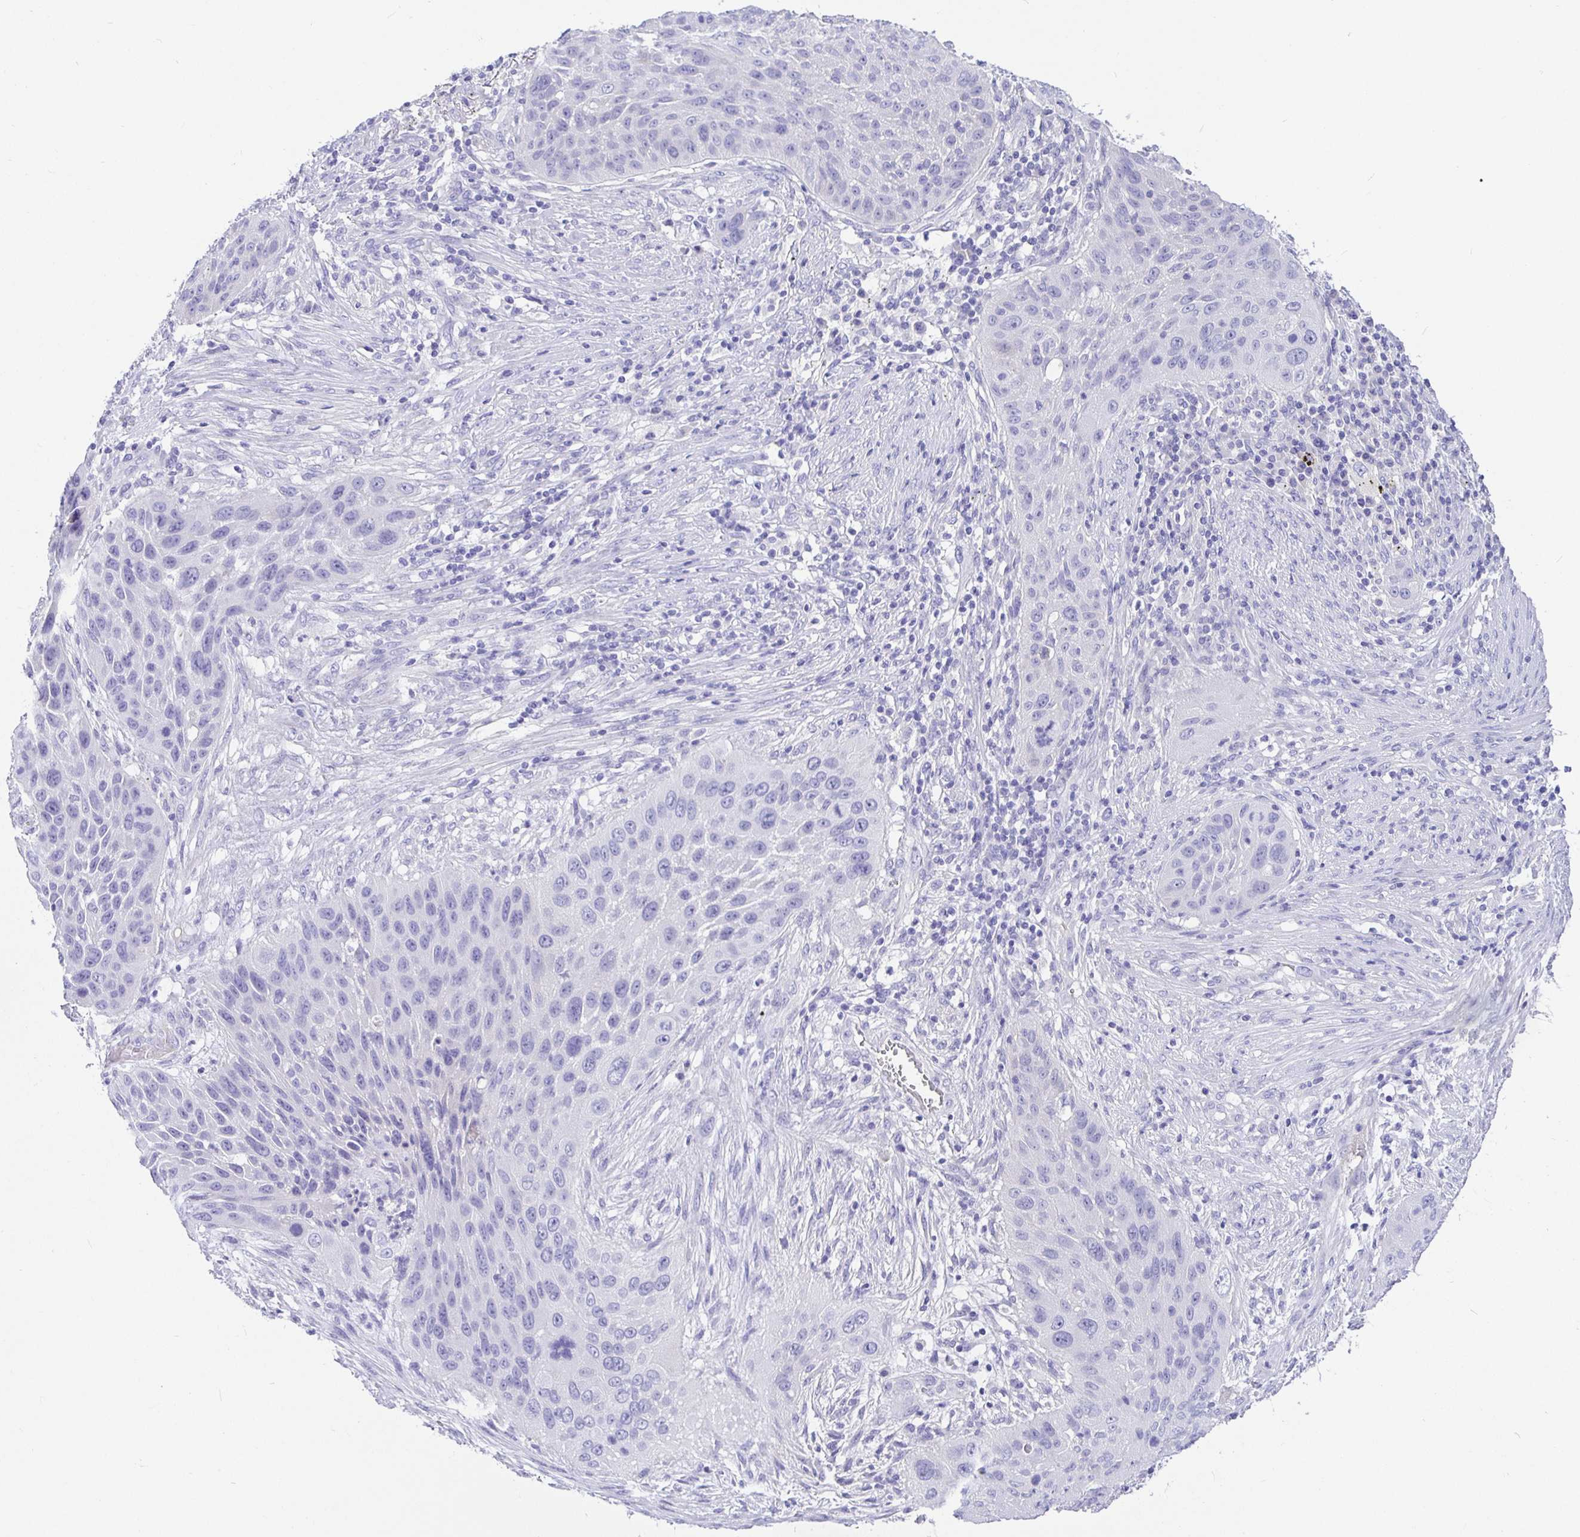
{"staining": {"intensity": "negative", "quantity": "none", "location": "none"}, "tissue": "lung cancer", "cell_type": "Tumor cells", "image_type": "cancer", "snomed": [{"axis": "morphology", "description": "Squamous cell carcinoma, NOS"}, {"axis": "topography", "description": "Lung"}], "caption": "Immunohistochemistry (IHC) image of human lung cancer (squamous cell carcinoma) stained for a protein (brown), which displays no expression in tumor cells.", "gene": "TPTE", "patient": {"sex": "male", "age": 63}}